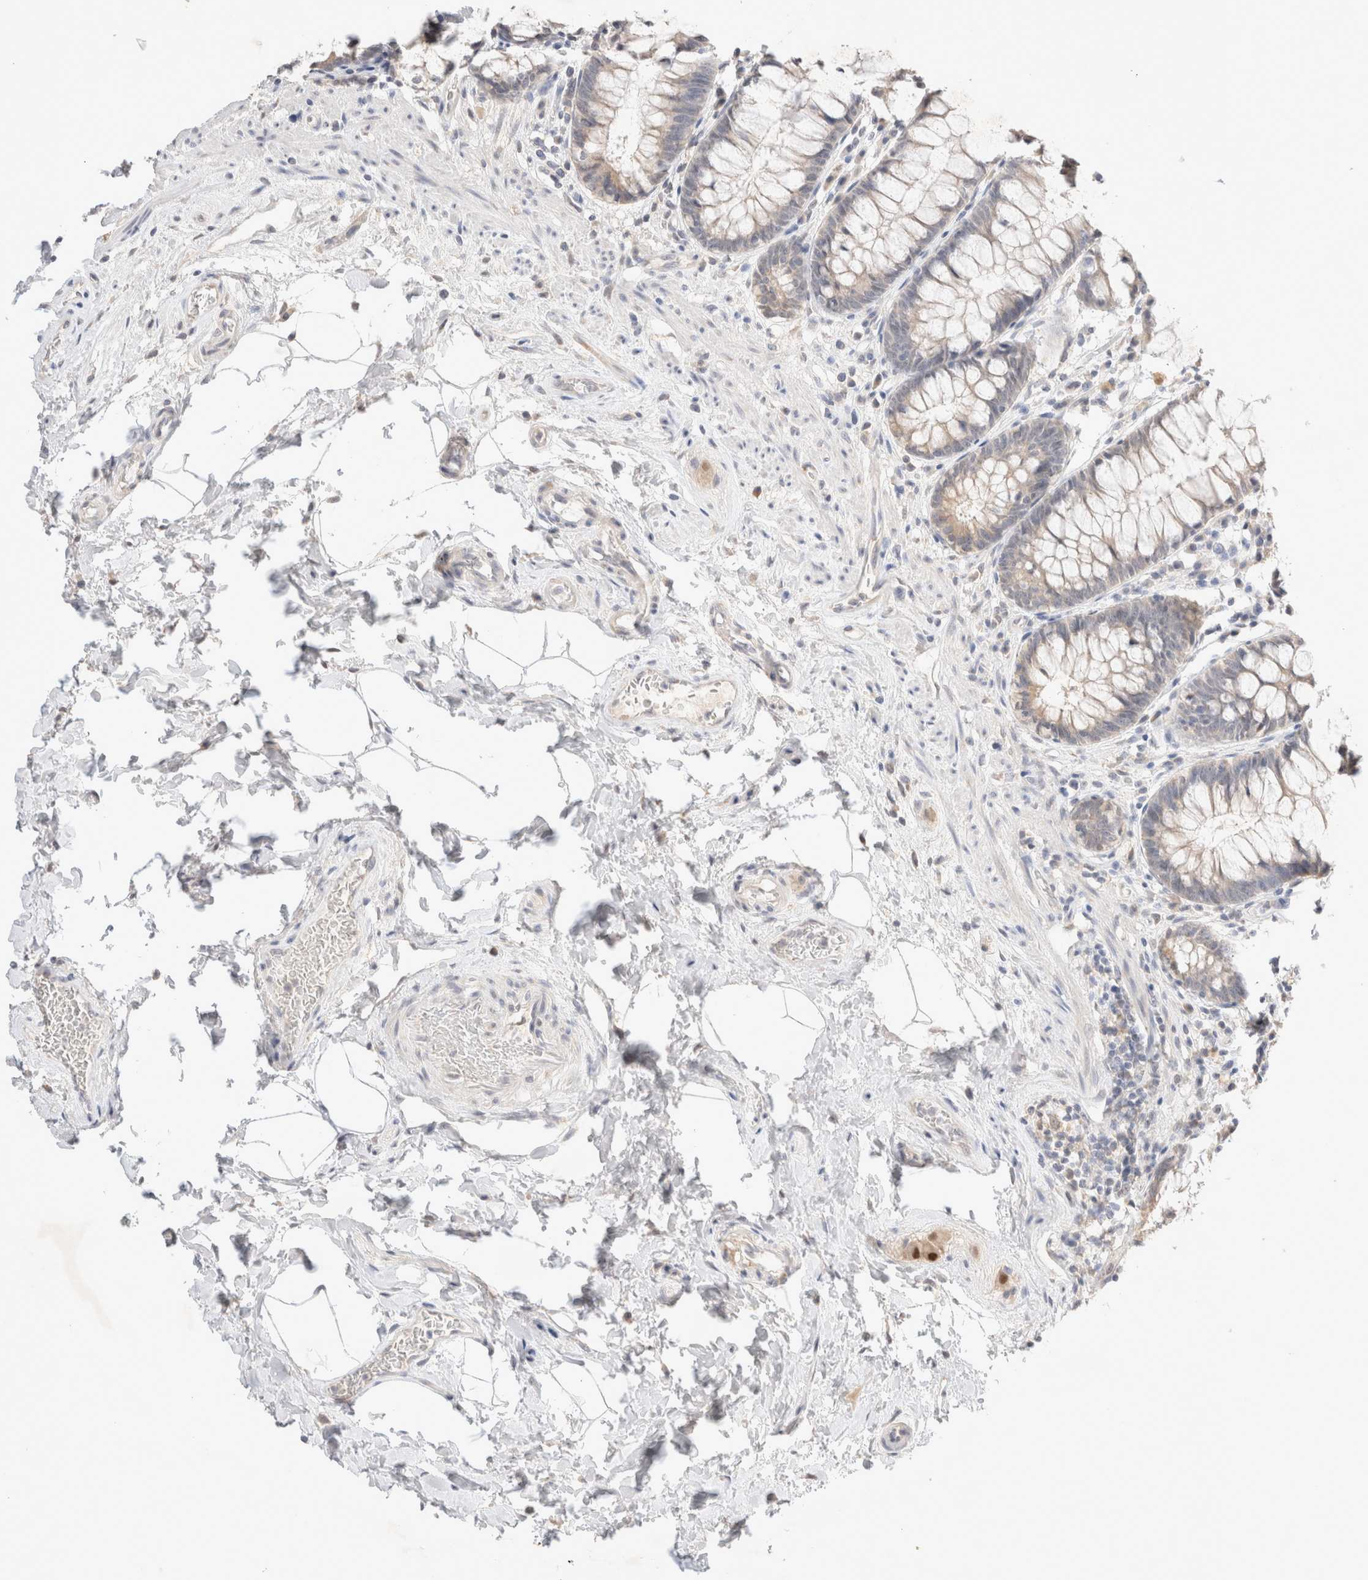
{"staining": {"intensity": "weak", "quantity": "25%-75%", "location": "cytoplasmic/membranous"}, "tissue": "rectum", "cell_type": "Glandular cells", "image_type": "normal", "snomed": [{"axis": "morphology", "description": "Normal tissue, NOS"}, {"axis": "topography", "description": "Rectum"}], "caption": "Protein staining reveals weak cytoplasmic/membranous positivity in approximately 25%-75% of glandular cells in benign rectum. The protein of interest is shown in brown color, while the nuclei are stained blue.", "gene": "SPATA20", "patient": {"sex": "male", "age": 64}}